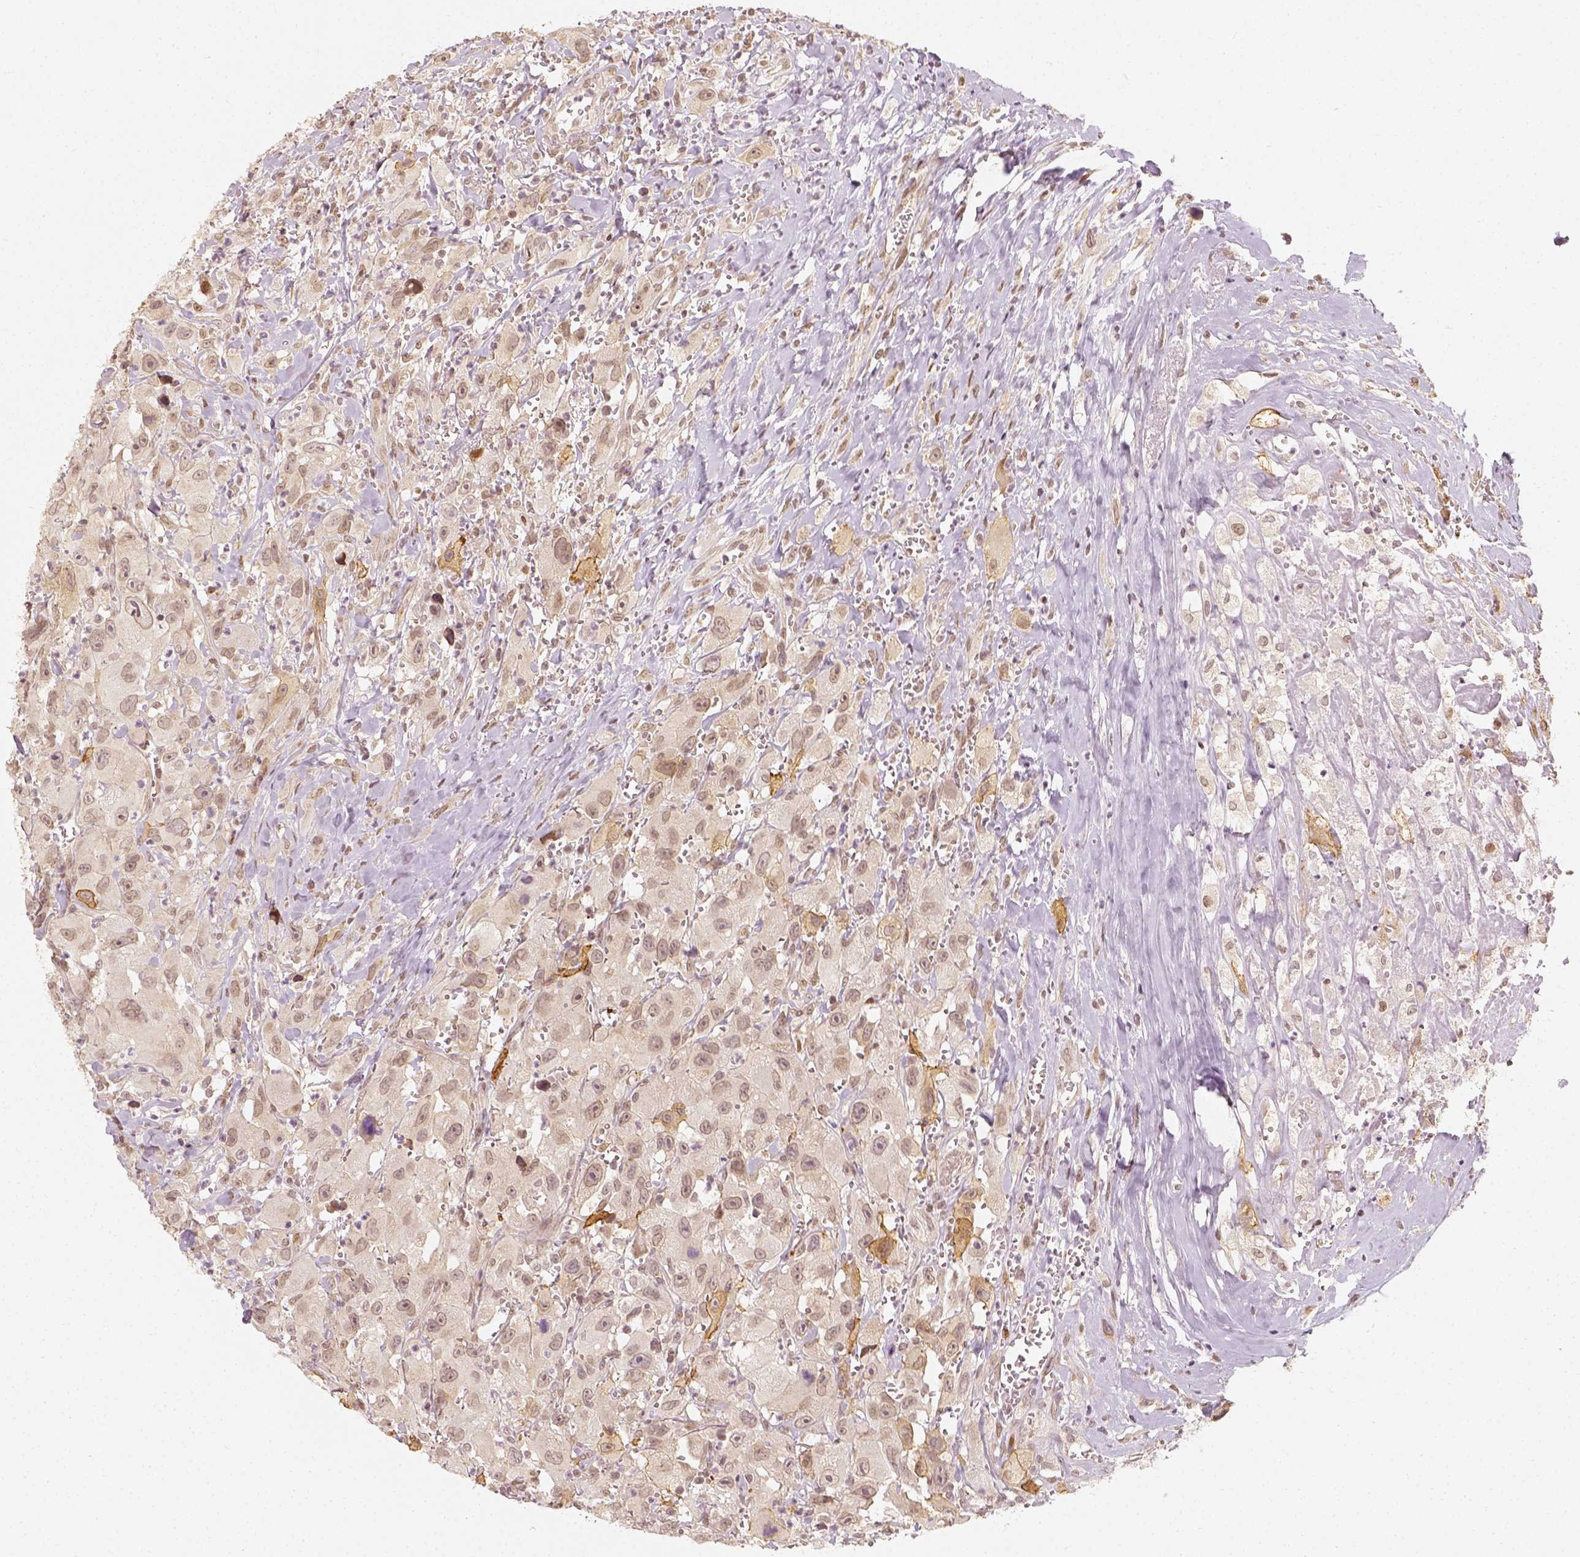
{"staining": {"intensity": "moderate", "quantity": "<25%", "location": "cytoplasmic/membranous"}, "tissue": "head and neck cancer", "cell_type": "Tumor cells", "image_type": "cancer", "snomed": [{"axis": "morphology", "description": "Squamous cell carcinoma, NOS"}, {"axis": "morphology", "description": "Squamous cell carcinoma, metastatic, NOS"}, {"axis": "topography", "description": "Oral tissue"}, {"axis": "topography", "description": "Head-Neck"}], "caption": "Moderate cytoplasmic/membranous staining is present in approximately <25% of tumor cells in head and neck cancer (squamous cell carcinoma).", "gene": "ZMAT3", "patient": {"sex": "female", "age": 85}}